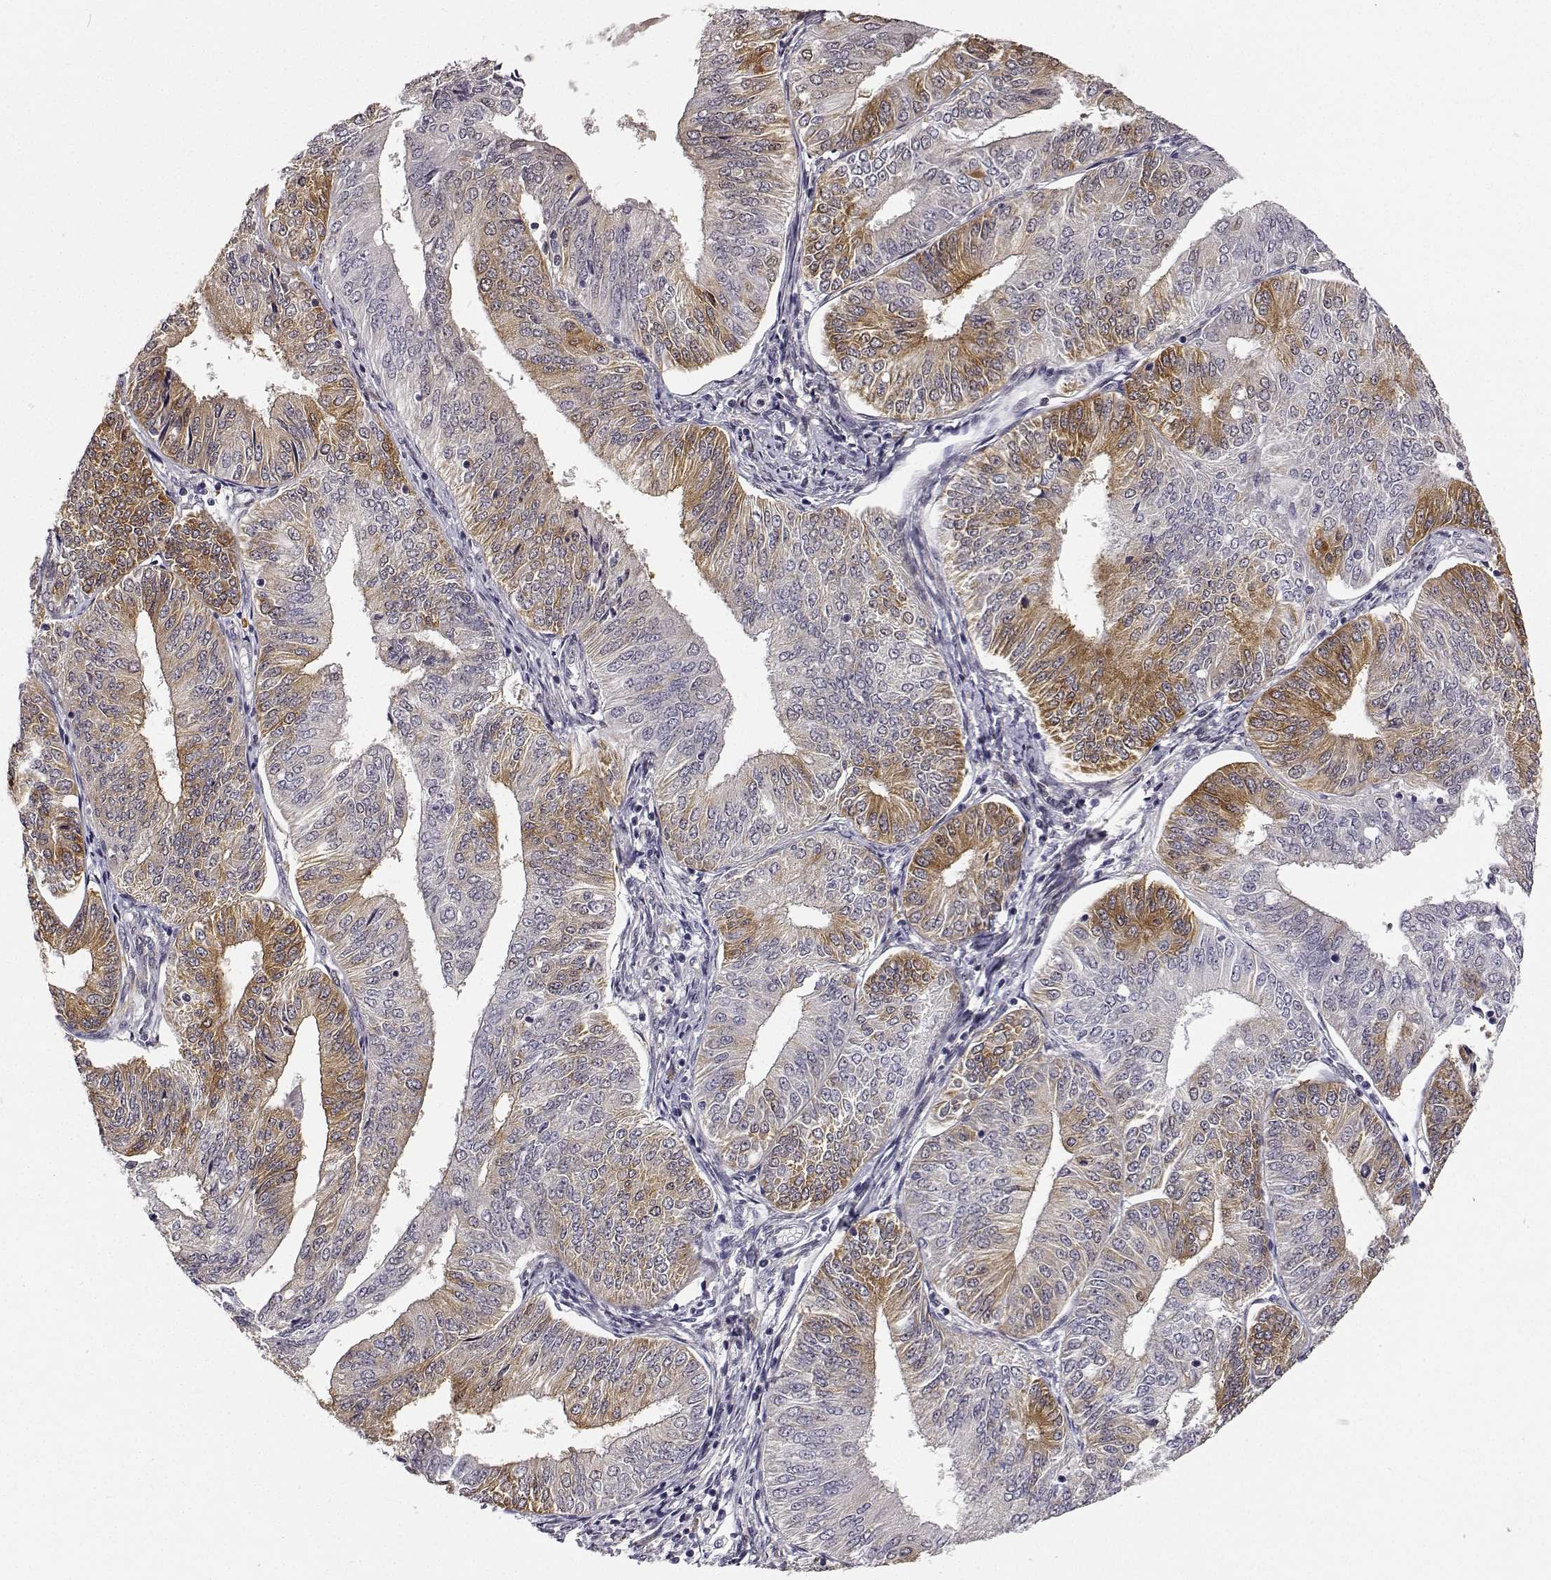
{"staining": {"intensity": "moderate", "quantity": "25%-75%", "location": "cytoplasmic/membranous"}, "tissue": "endometrial cancer", "cell_type": "Tumor cells", "image_type": "cancer", "snomed": [{"axis": "morphology", "description": "Adenocarcinoma, NOS"}, {"axis": "topography", "description": "Endometrium"}], "caption": "IHC image of human endometrial adenocarcinoma stained for a protein (brown), which demonstrates medium levels of moderate cytoplasmic/membranous expression in about 25%-75% of tumor cells.", "gene": "PHGDH", "patient": {"sex": "female", "age": 58}}